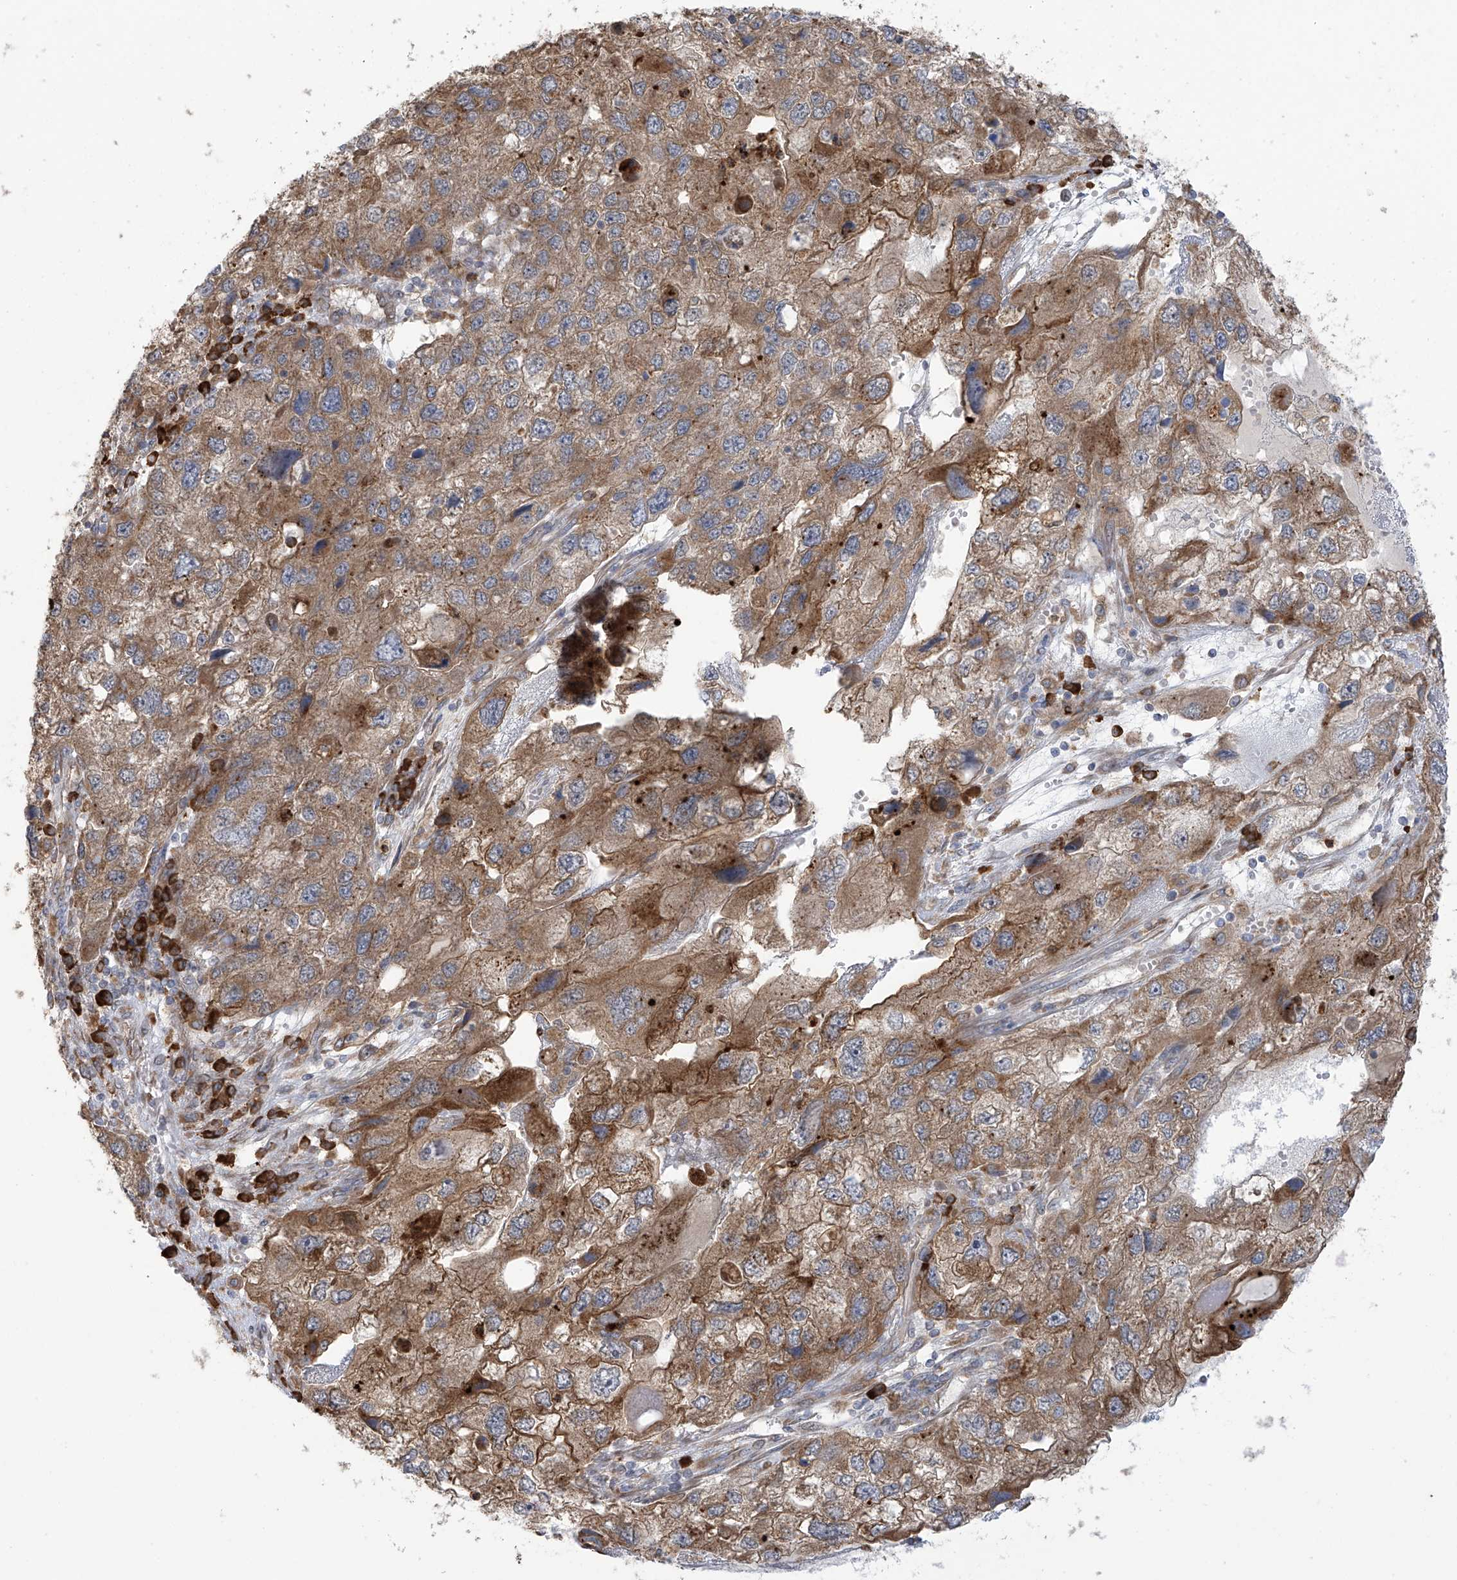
{"staining": {"intensity": "moderate", "quantity": "25%-75%", "location": "cytoplasmic/membranous"}, "tissue": "endometrial cancer", "cell_type": "Tumor cells", "image_type": "cancer", "snomed": [{"axis": "morphology", "description": "Adenocarcinoma, NOS"}, {"axis": "topography", "description": "Endometrium"}], "caption": "Immunohistochemistry staining of endometrial cancer, which displays medium levels of moderate cytoplasmic/membranous positivity in about 25%-75% of tumor cells indicating moderate cytoplasmic/membranous protein positivity. The staining was performed using DAB (brown) for protein detection and nuclei were counterstained in hematoxylin (blue).", "gene": "KIAA1522", "patient": {"sex": "female", "age": 49}}